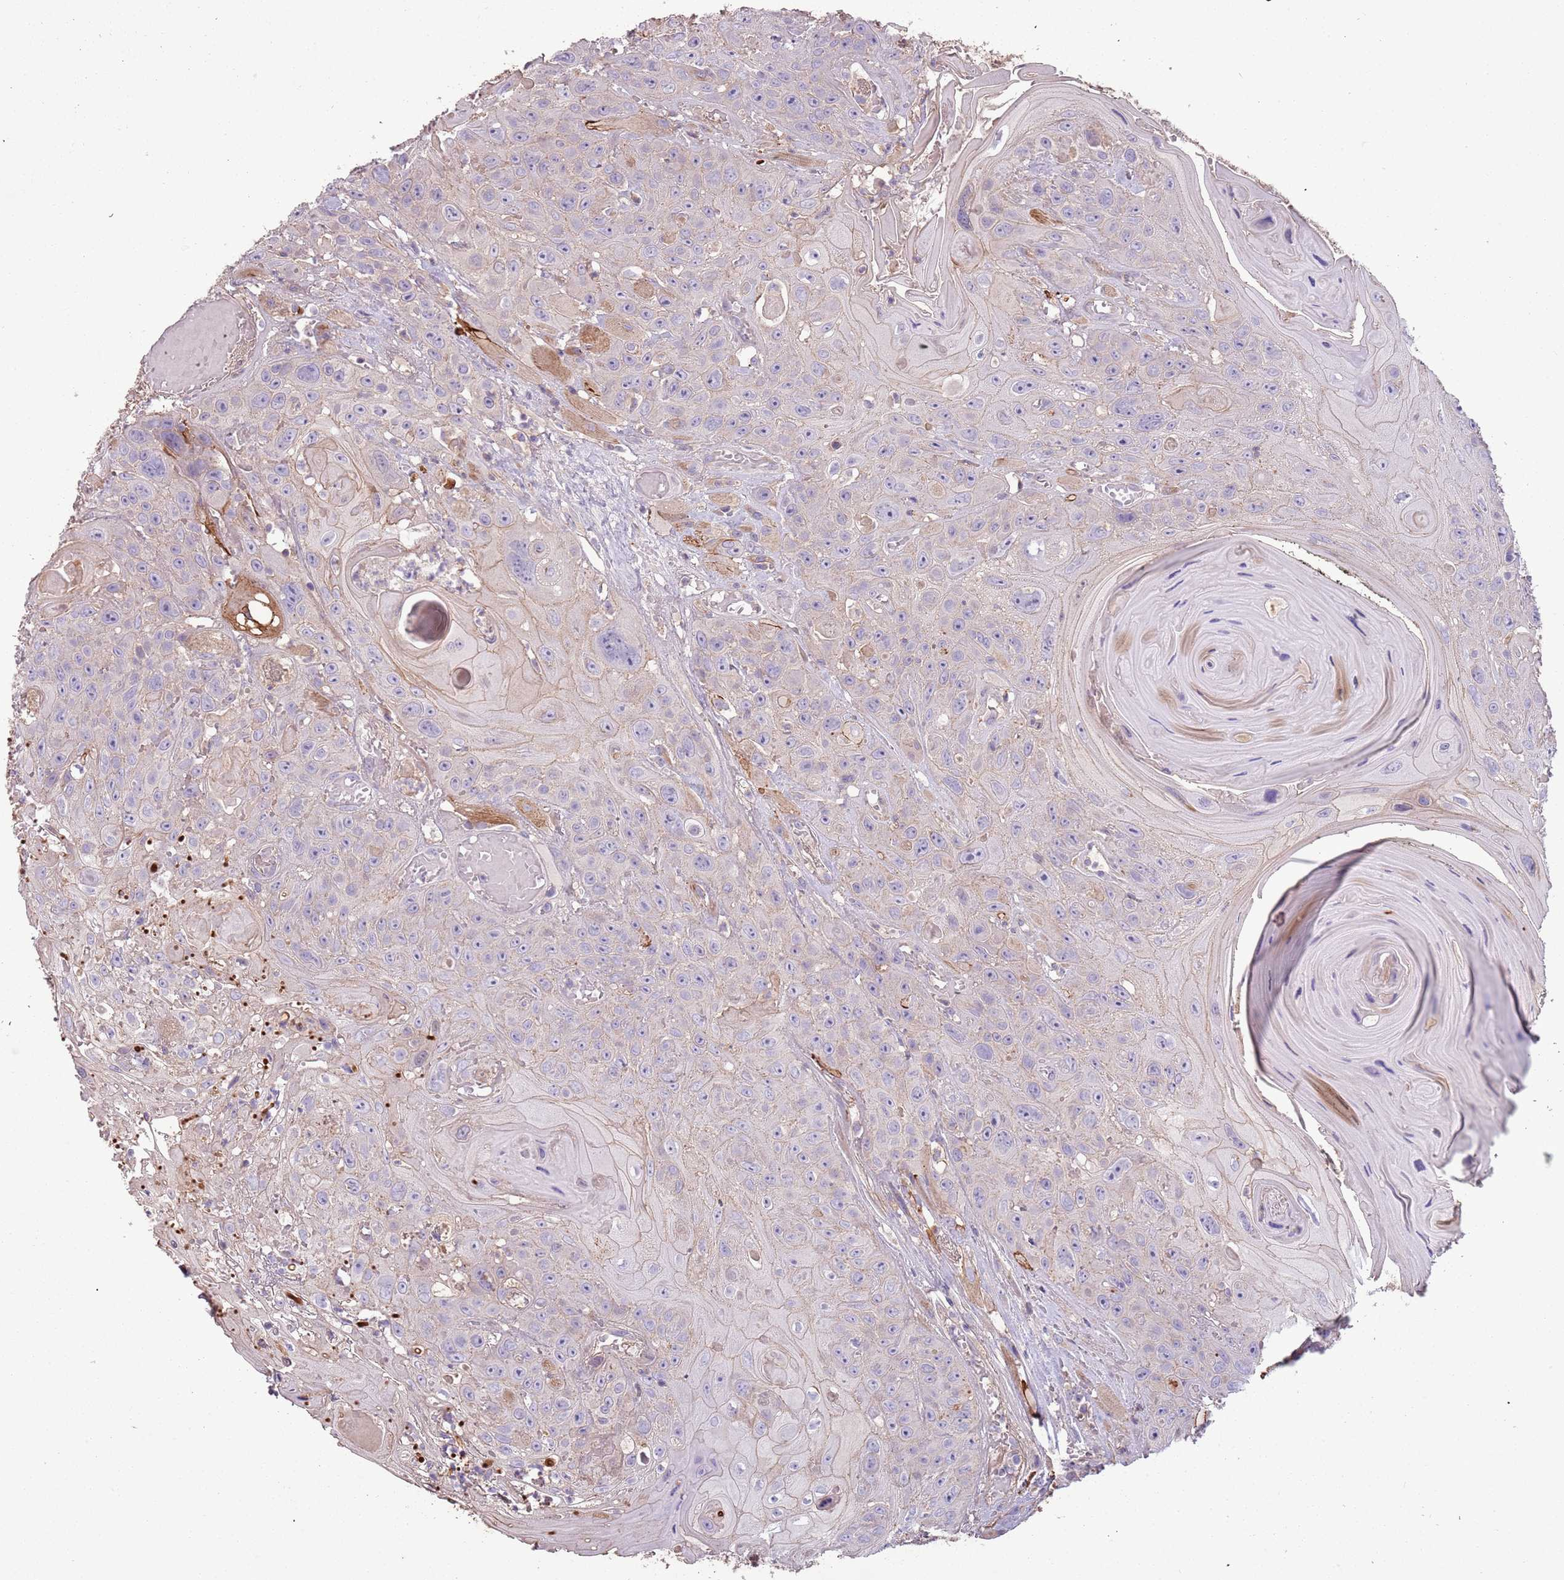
{"staining": {"intensity": "weak", "quantity": "<25%", "location": "cytoplasmic/membranous"}, "tissue": "head and neck cancer", "cell_type": "Tumor cells", "image_type": "cancer", "snomed": [{"axis": "morphology", "description": "Squamous cell carcinoma, NOS"}, {"axis": "topography", "description": "Head-Neck"}], "caption": "Immunohistochemistry of human head and neck cancer reveals no staining in tumor cells. (Immunohistochemistry, brightfield microscopy, high magnification).", "gene": "FECH", "patient": {"sex": "female", "age": 59}}